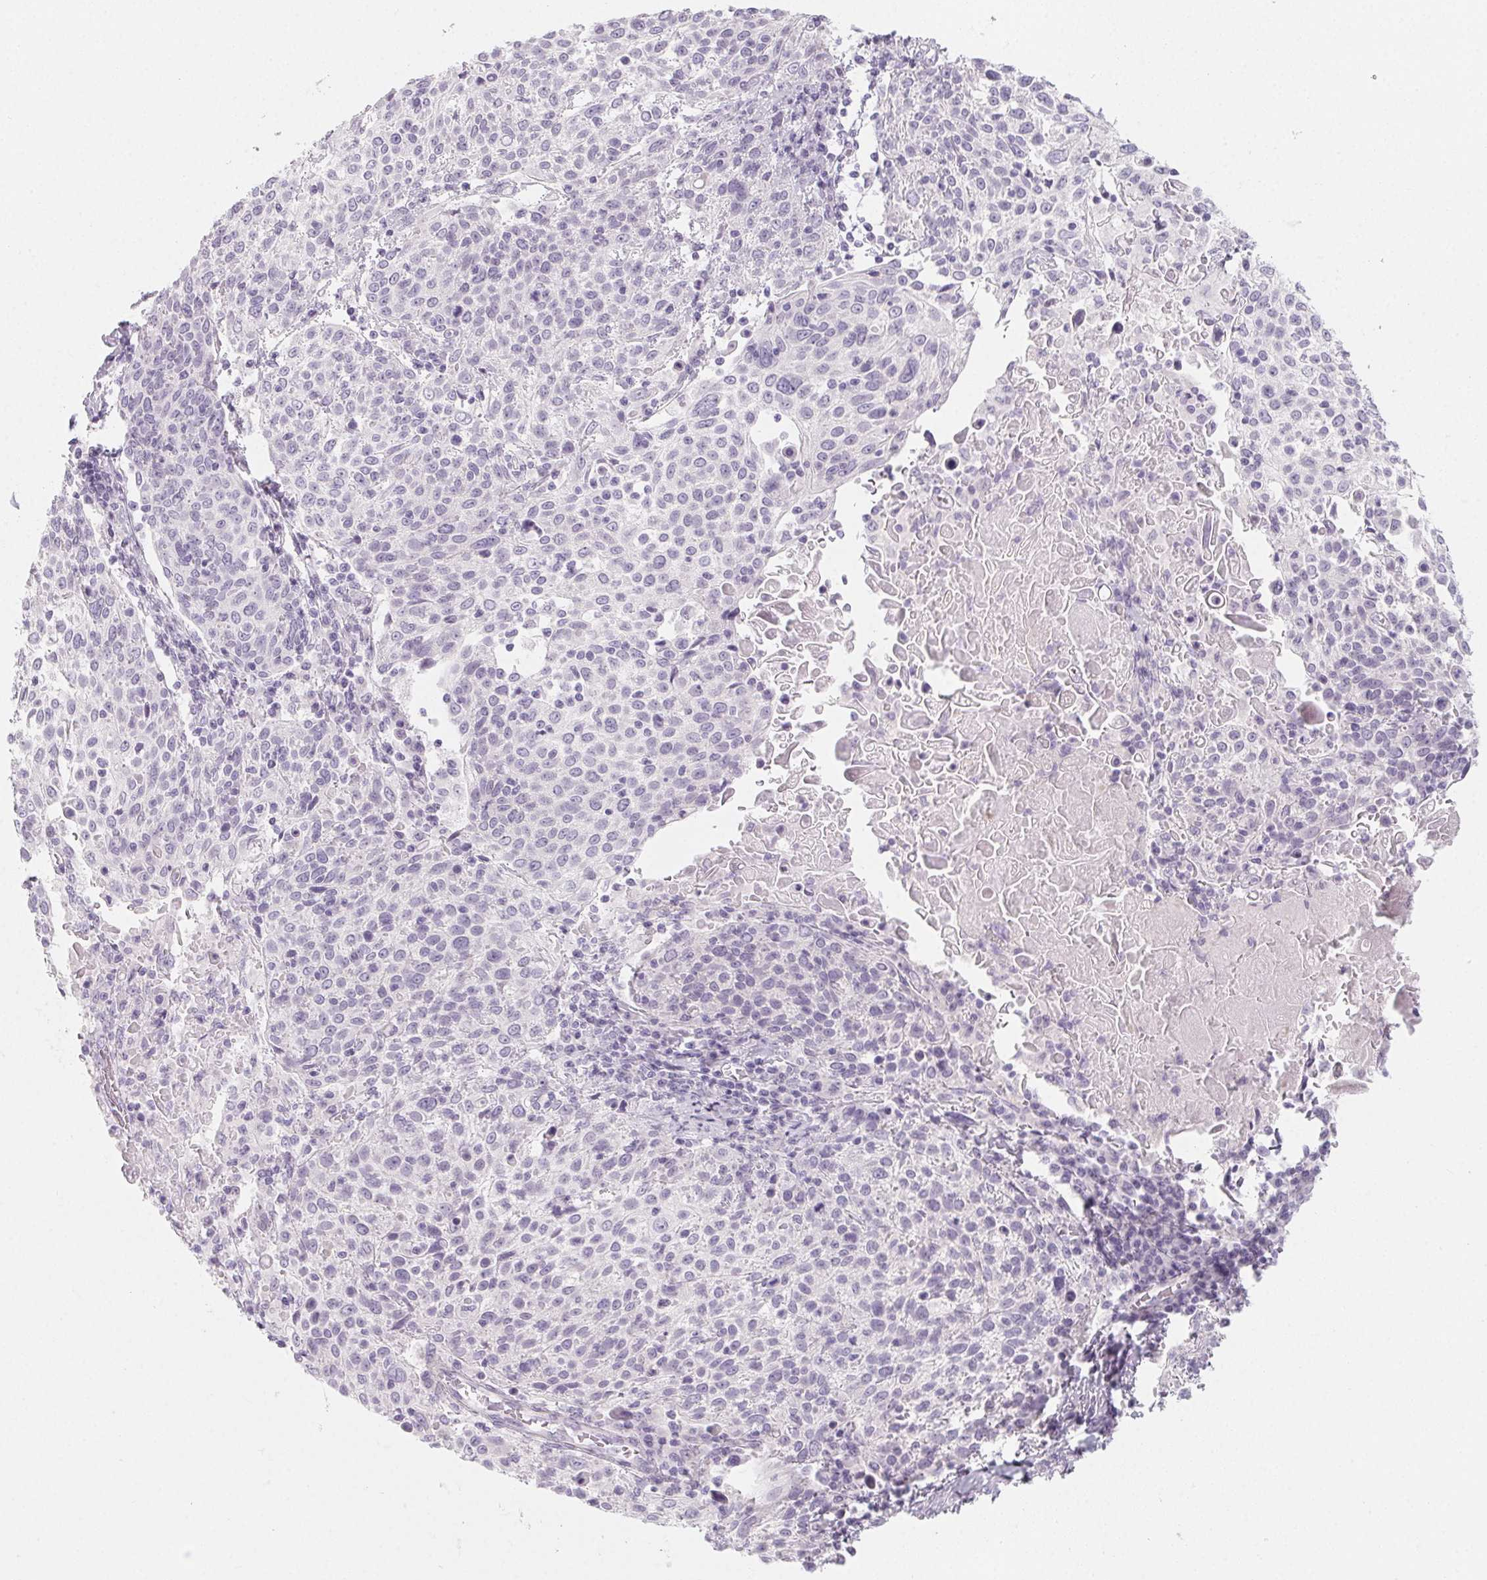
{"staining": {"intensity": "negative", "quantity": "none", "location": "none"}, "tissue": "cervical cancer", "cell_type": "Tumor cells", "image_type": "cancer", "snomed": [{"axis": "morphology", "description": "Squamous cell carcinoma, NOS"}, {"axis": "topography", "description": "Cervix"}], "caption": "This is an immunohistochemistry histopathology image of human cervical cancer. There is no staining in tumor cells.", "gene": "SH3GL2", "patient": {"sex": "female", "age": 61}}